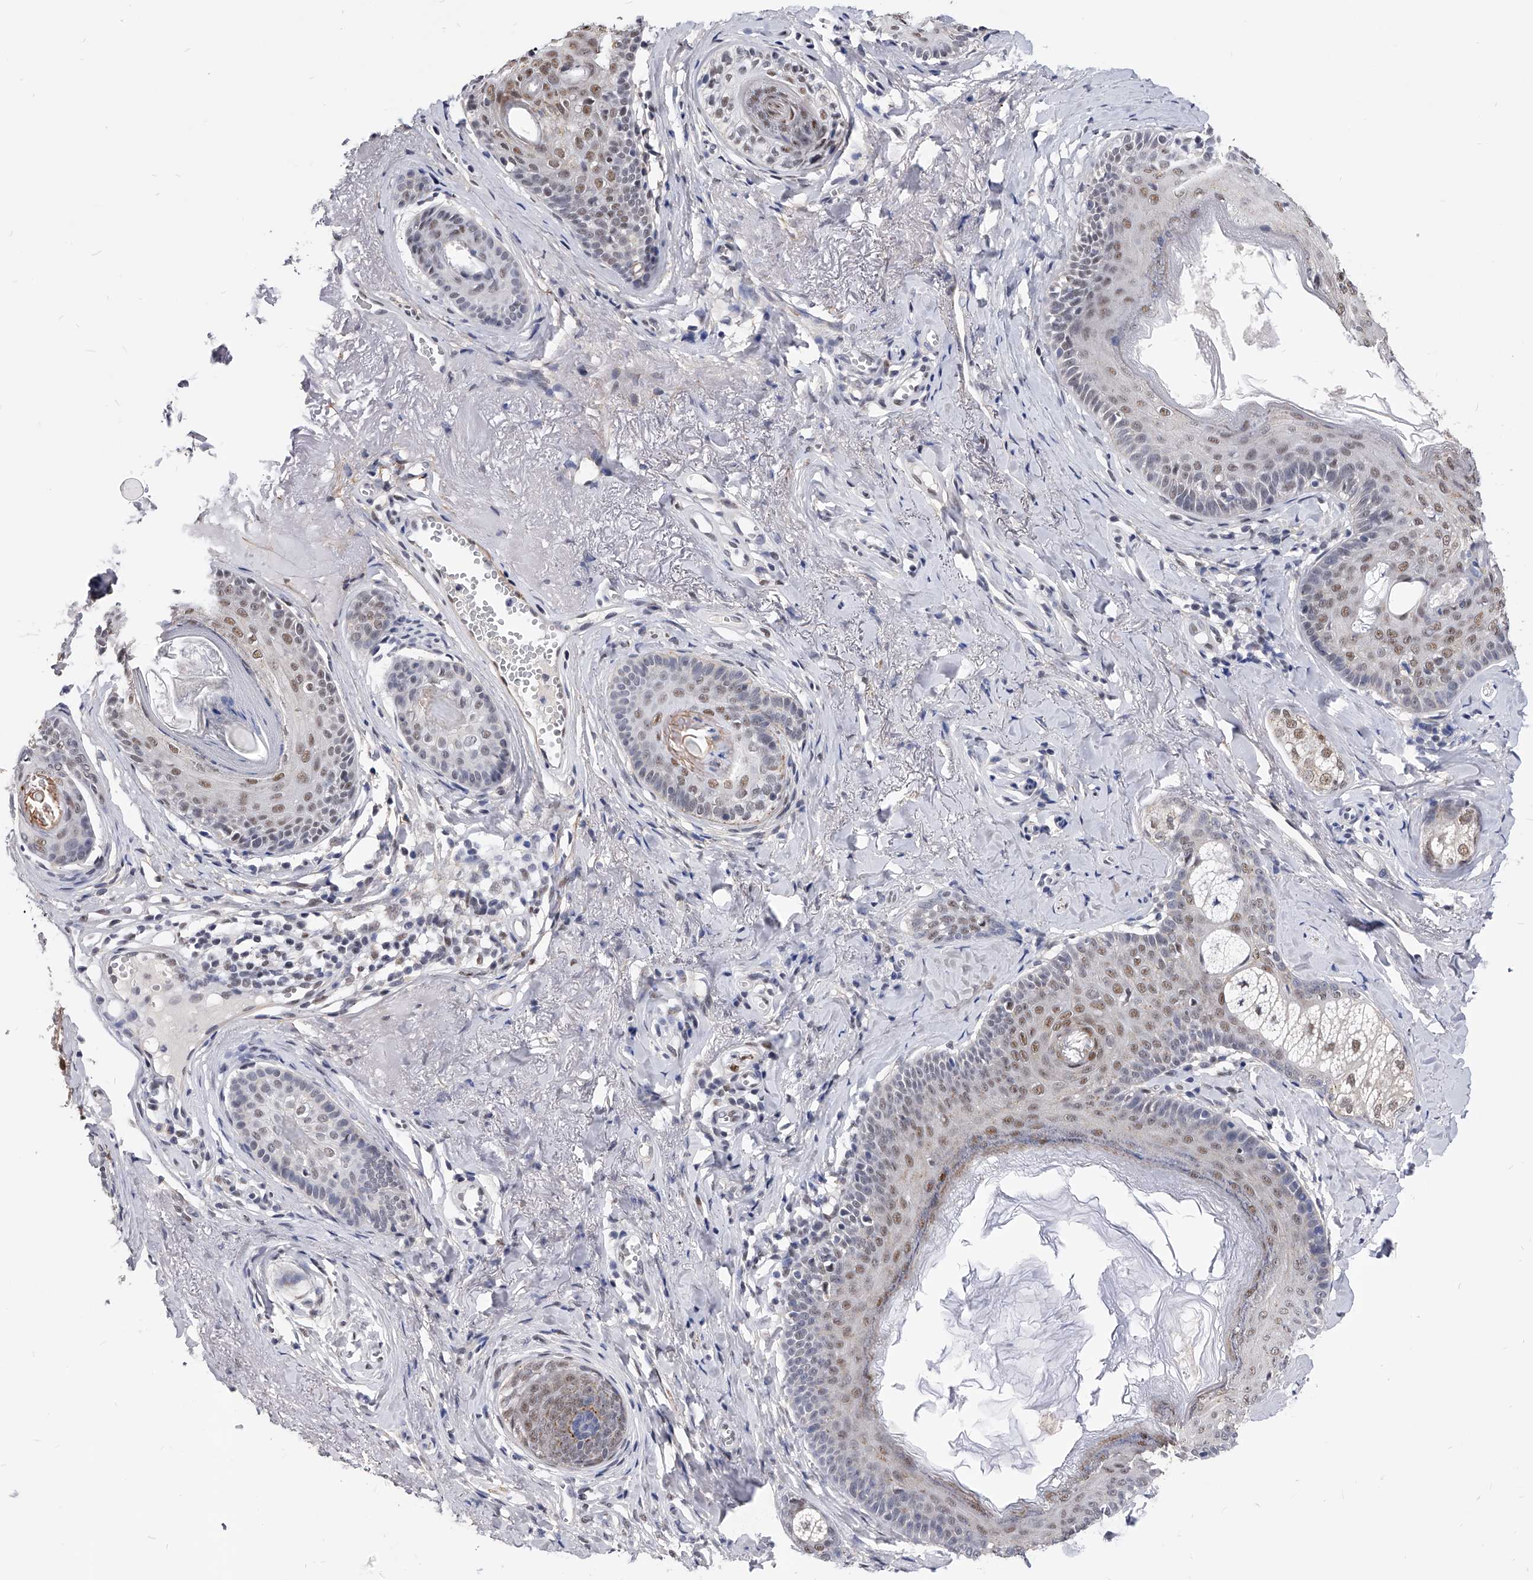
{"staining": {"intensity": "moderate", "quantity": "<25%", "location": "nuclear"}, "tissue": "skin cancer", "cell_type": "Tumor cells", "image_type": "cancer", "snomed": [{"axis": "morphology", "description": "Basal cell carcinoma"}, {"axis": "topography", "description": "Skin"}], "caption": "An image of human basal cell carcinoma (skin) stained for a protein shows moderate nuclear brown staining in tumor cells.", "gene": "ZNF529", "patient": {"sex": "male", "age": 62}}